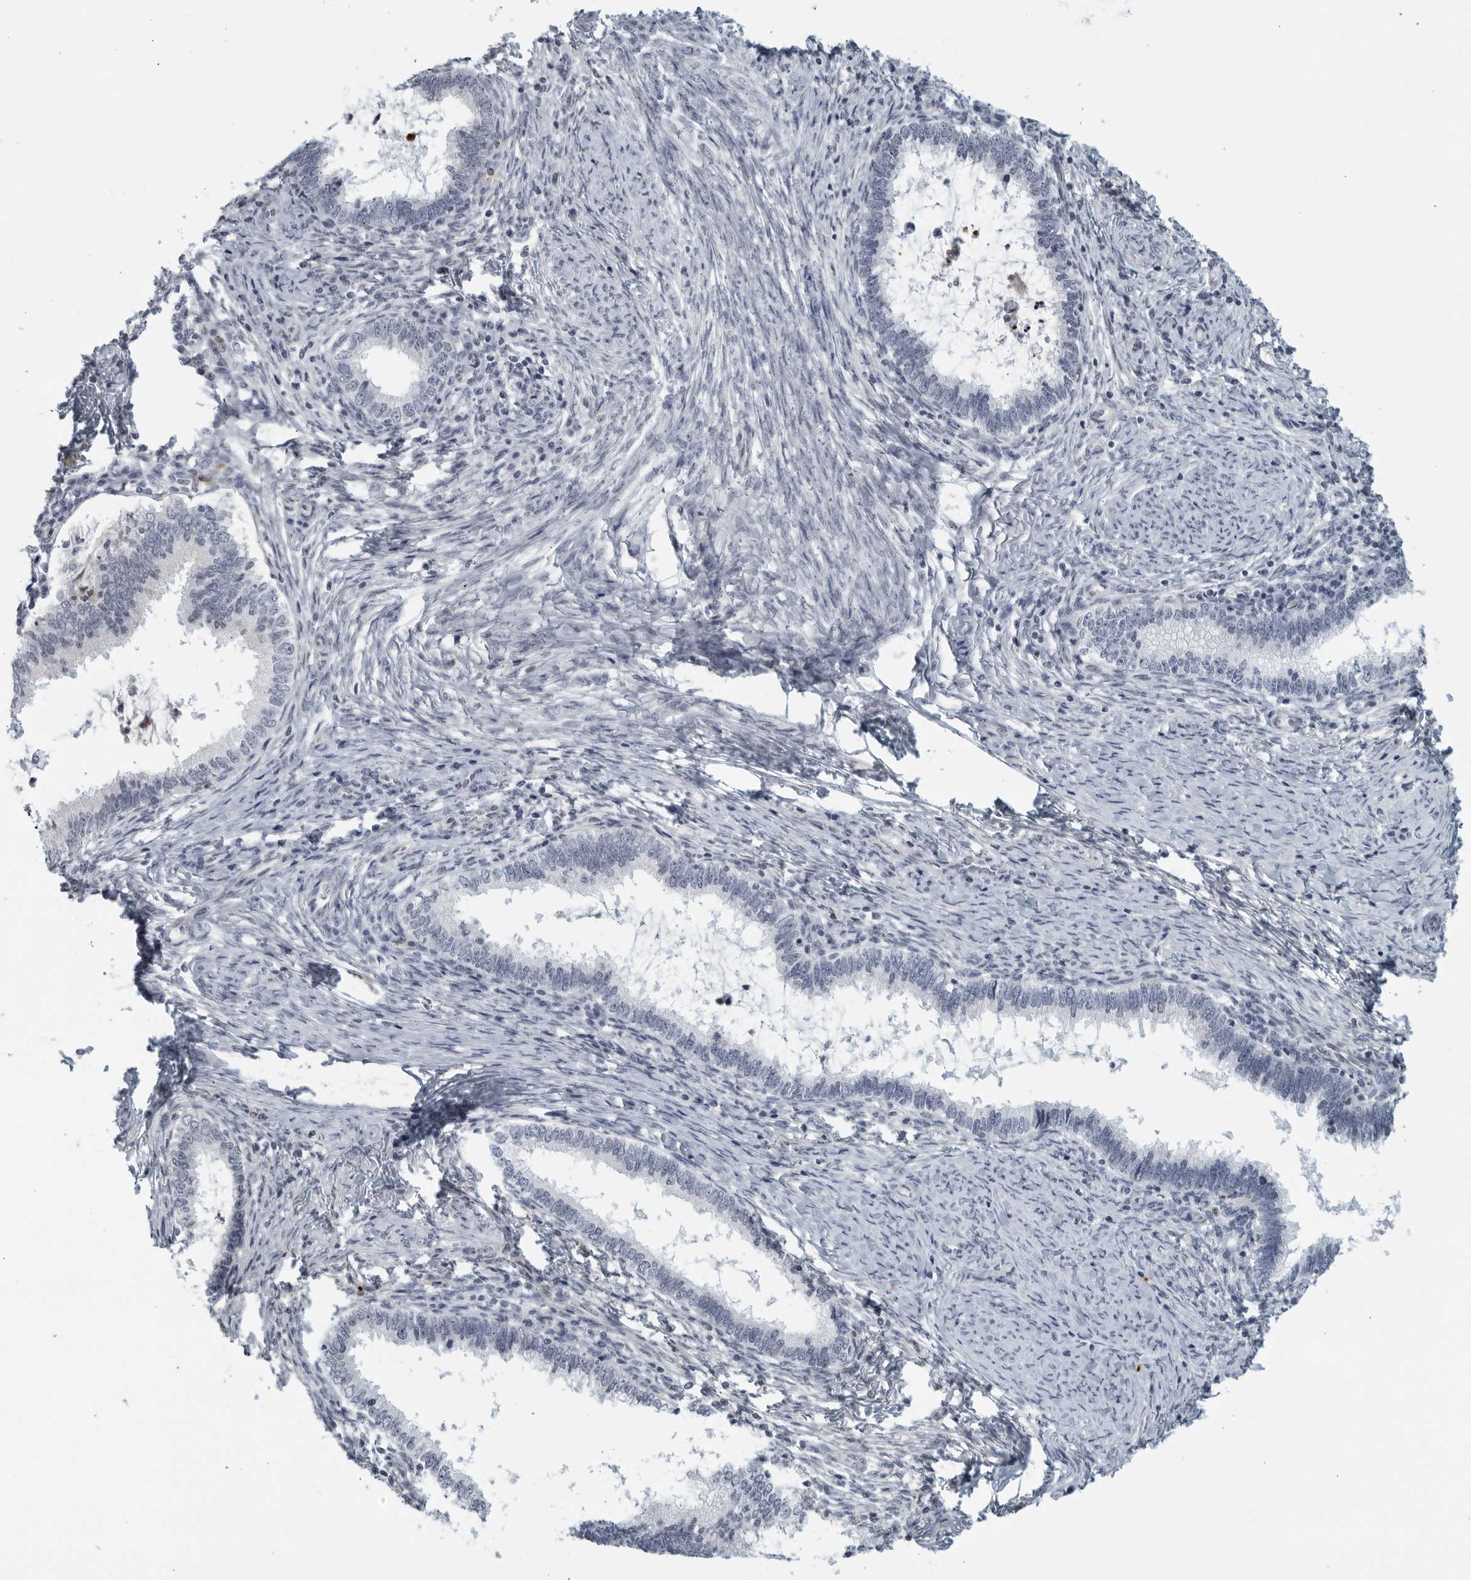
{"staining": {"intensity": "negative", "quantity": "none", "location": "none"}, "tissue": "cervical cancer", "cell_type": "Tumor cells", "image_type": "cancer", "snomed": [{"axis": "morphology", "description": "Adenocarcinoma, NOS"}, {"axis": "topography", "description": "Cervix"}], "caption": "The image exhibits no staining of tumor cells in cervical cancer.", "gene": "KLK7", "patient": {"sex": "female", "age": 36}}